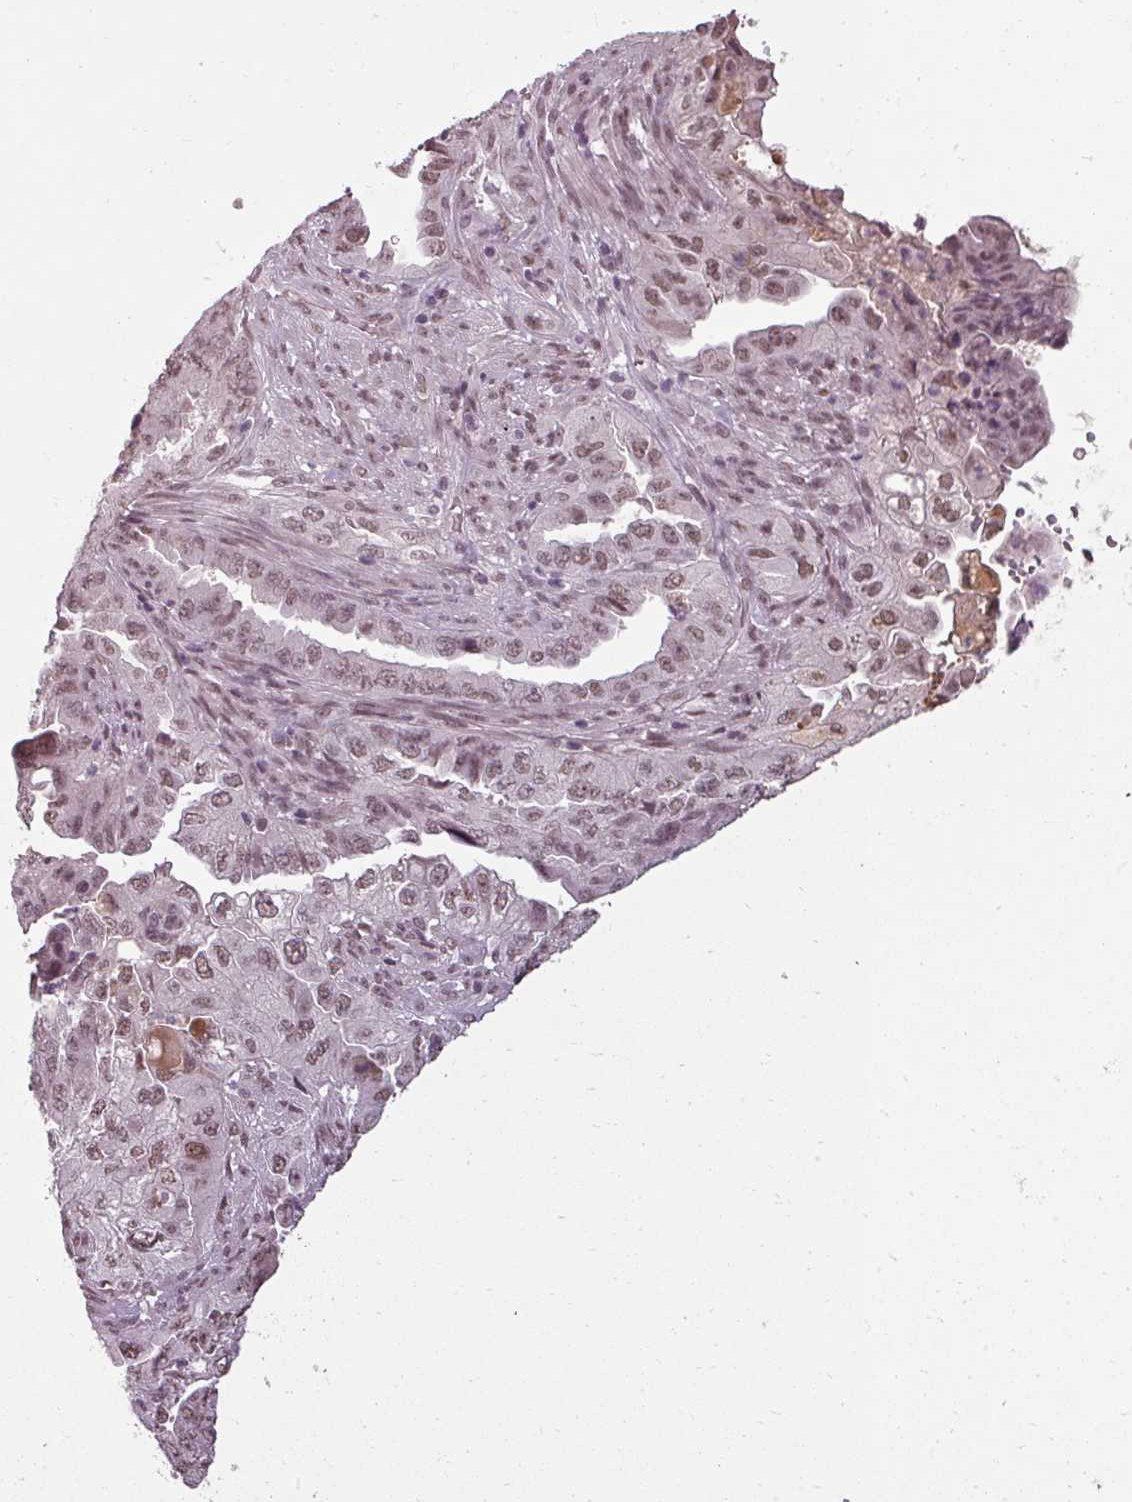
{"staining": {"intensity": "moderate", "quantity": ">75%", "location": "nuclear"}, "tissue": "endometrial cancer", "cell_type": "Tumor cells", "image_type": "cancer", "snomed": [{"axis": "morphology", "description": "Adenocarcinoma, NOS"}, {"axis": "topography", "description": "Endometrium"}], "caption": "A brown stain shows moderate nuclear staining of a protein in adenocarcinoma (endometrial) tumor cells. The staining was performed using DAB (3,3'-diaminobenzidine), with brown indicating positive protein expression. Nuclei are stained blue with hematoxylin.", "gene": "BCAS3", "patient": {"sex": "female", "age": 51}}